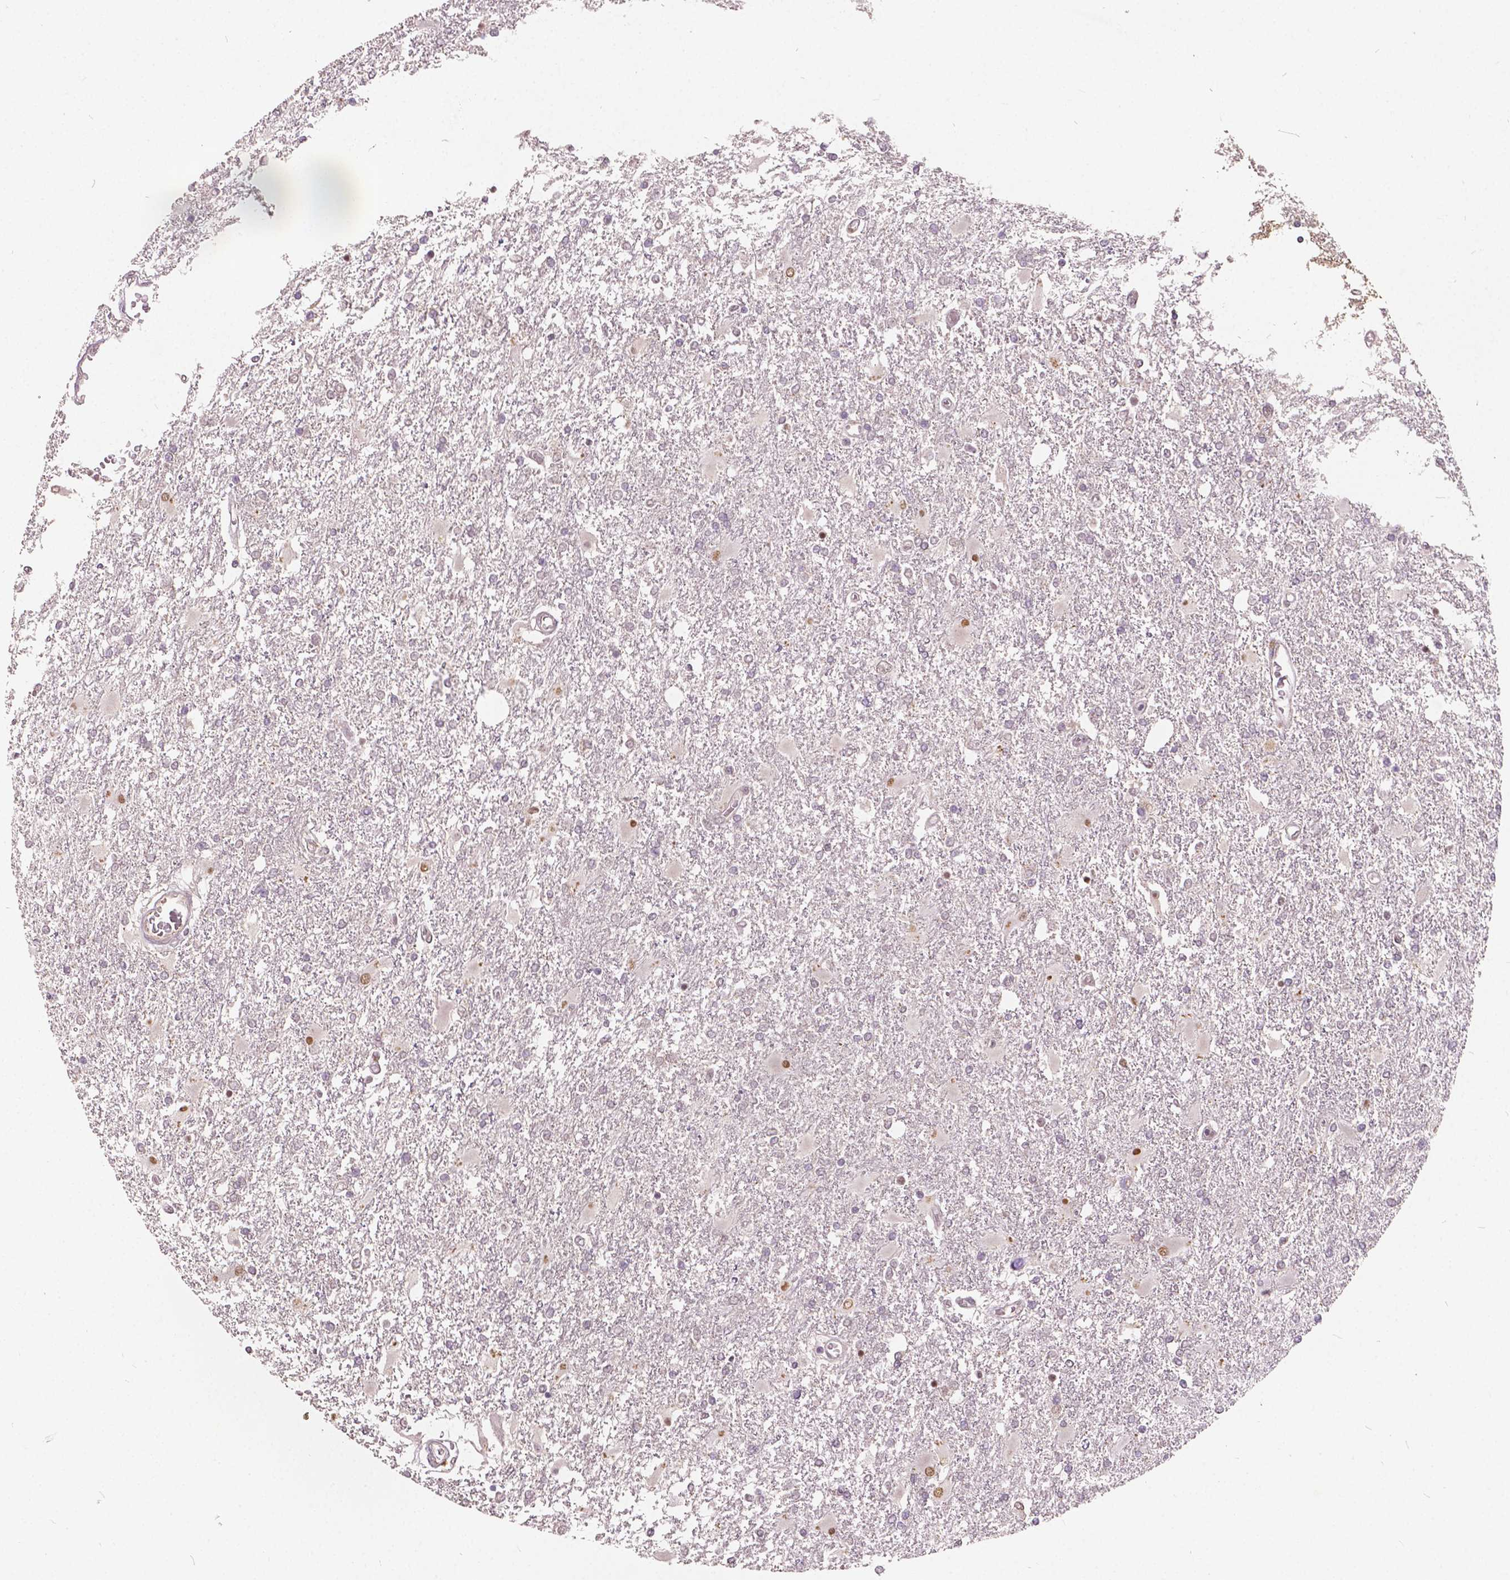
{"staining": {"intensity": "negative", "quantity": "none", "location": "none"}, "tissue": "glioma", "cell_type": "Tumor cells", "image_type": "cancer", "snomed": [{"axis": "morphology", "description": "Glioma, malignant, High grade"}, {"axis": "topography", "description": "Cerebral cortex"}], "caption": "The photomicrograph shows no staining of tumor cells in glioma.", "gene": "HMBOX1", "patient": {"sex": "male", "age": 79}}